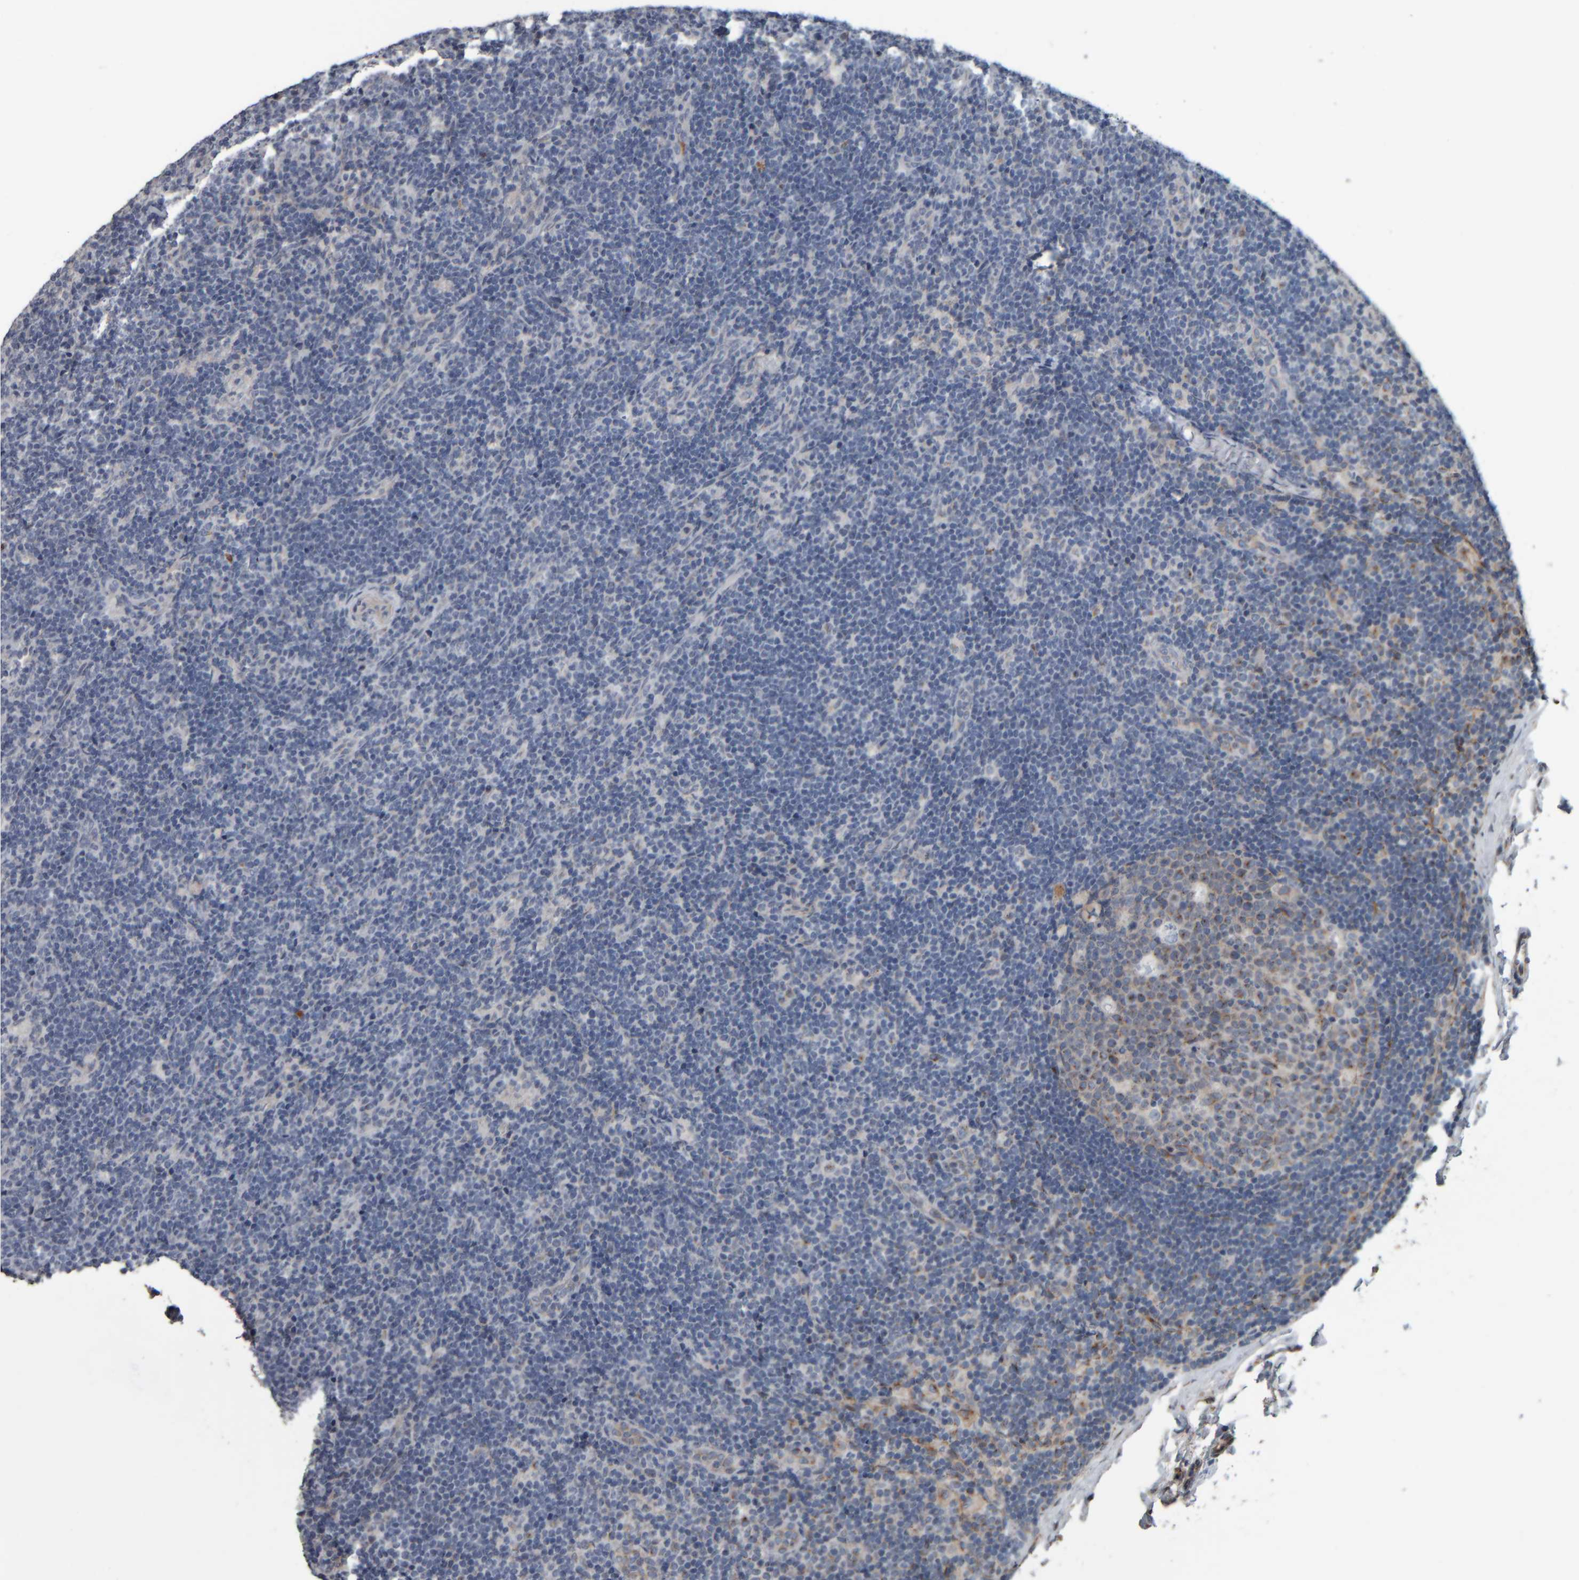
{"staining": {"intensity": "moderate", "quantity": "<25%", "location": "cytoplasmic/membranous"}, "tissue": "lymph node", "cell_type": "Germinal center cells", "image_type": "normal", "snomed": [{"axis": "morphology", "description": "Normal tissue, NOS"}, {"axis": "topography", "description": "Lymph node"}], "caption": "The immunohistochemical stain highlights moderate cytoplasmic/membranous positivity in germinal center cells of unremarkable lymph node.", "gene": "CAVIN4", "patient": {"sex": "female", "age": 22}}